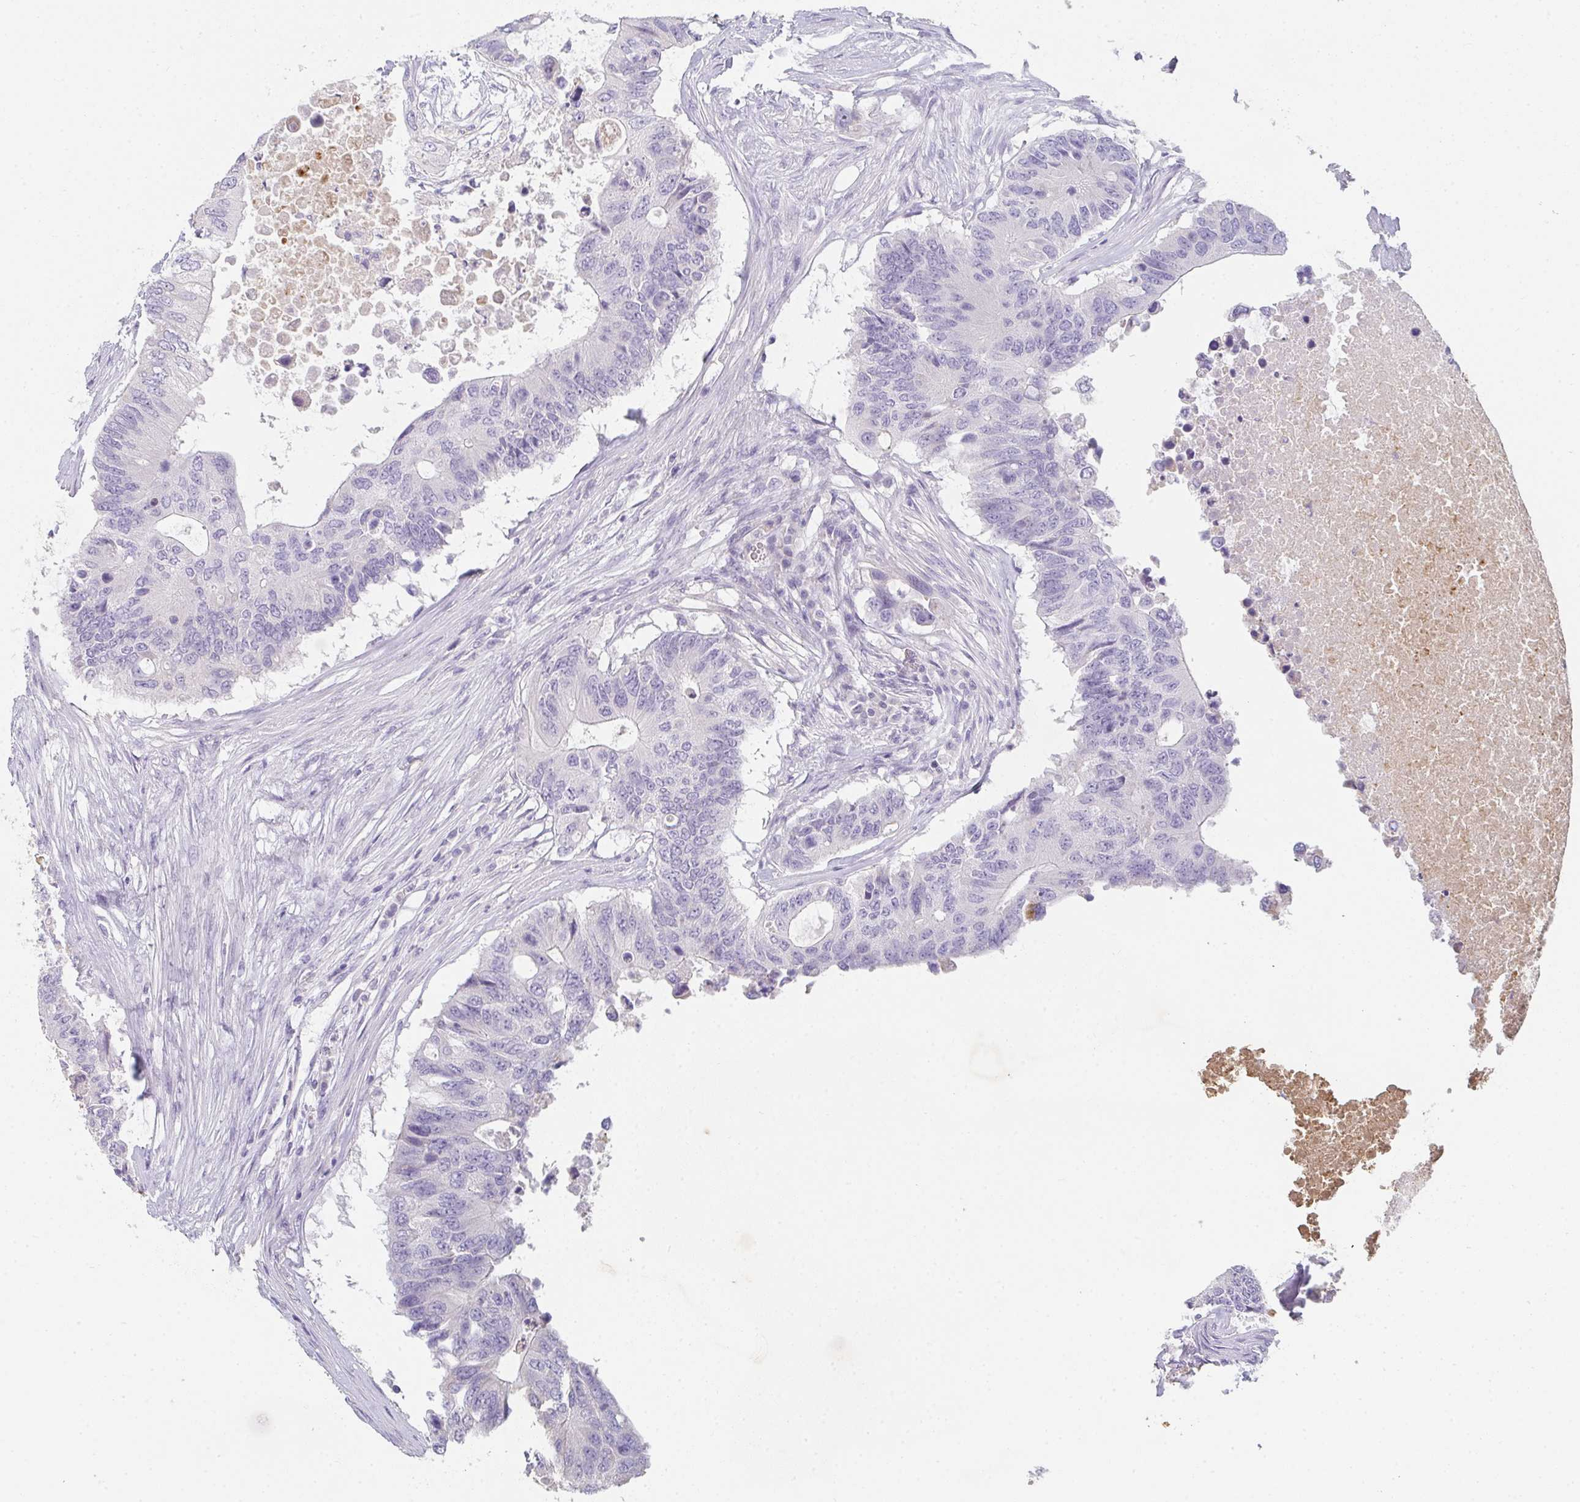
{"staining": {"intensity": "negative", "quantity": "none", "location": "none"}, "tissue": "colorectal cancer", "cell_type": "Tumor cells", "image_type": "cancer", "snomed": [{"axis": "morphology", "description": "Adenocarcinoma, NOS"}, {"axis": "topography", "description": "Colon"}], "caption": "This photomicrograph is of colorectal adenocarcinoma stained with immunohistochemistry to label a protein in brown with the nuclei are counter-stained blue. There is no positivity in tumor cells.", "gene": "C1QTNF8", "patient": {"sex": "male", "age": 71}}